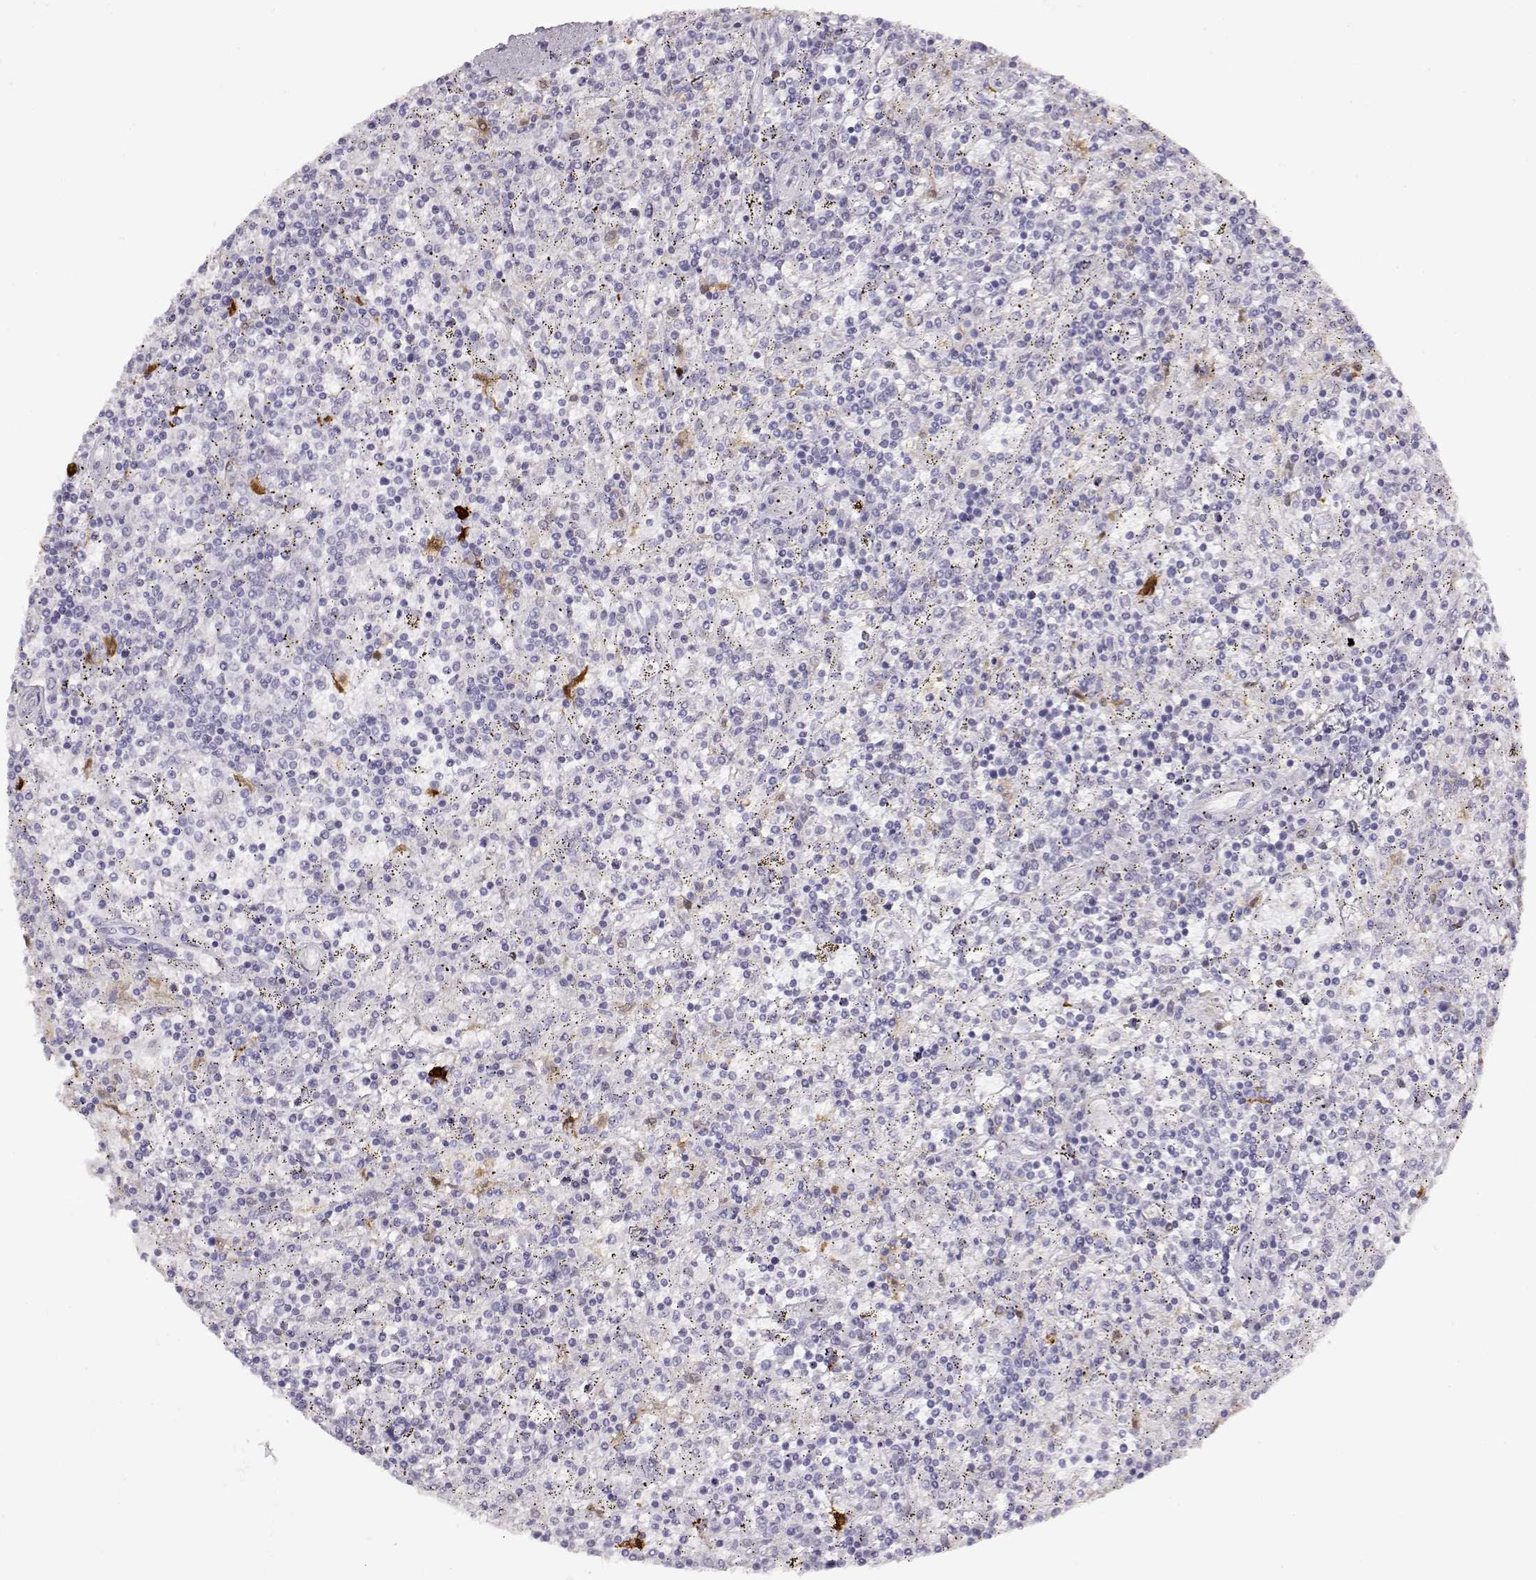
{"staining": {"intensity": "negative", "quantity": "none", "location": "none"}, "tissue": "lymphoma", "cell_type": "Tumor cells", "image_type": "cancer", "snomed": [{"axis": "morphology", "description": "Malignant lymphoma, non-Hodgkin's type, Low grade"}, {"axis": "topography", "description": "Spleen"}], "caption": "Immunohistochemistry of human malignant lymphoma, non-Hodgkin's type (low-grade) demonstrates no staining in tumor cells. (DAB immunohistochemistry with hematoxylin counter stain).", "gene": "S100B", "patient": {"sex": "male", "age": 62}}